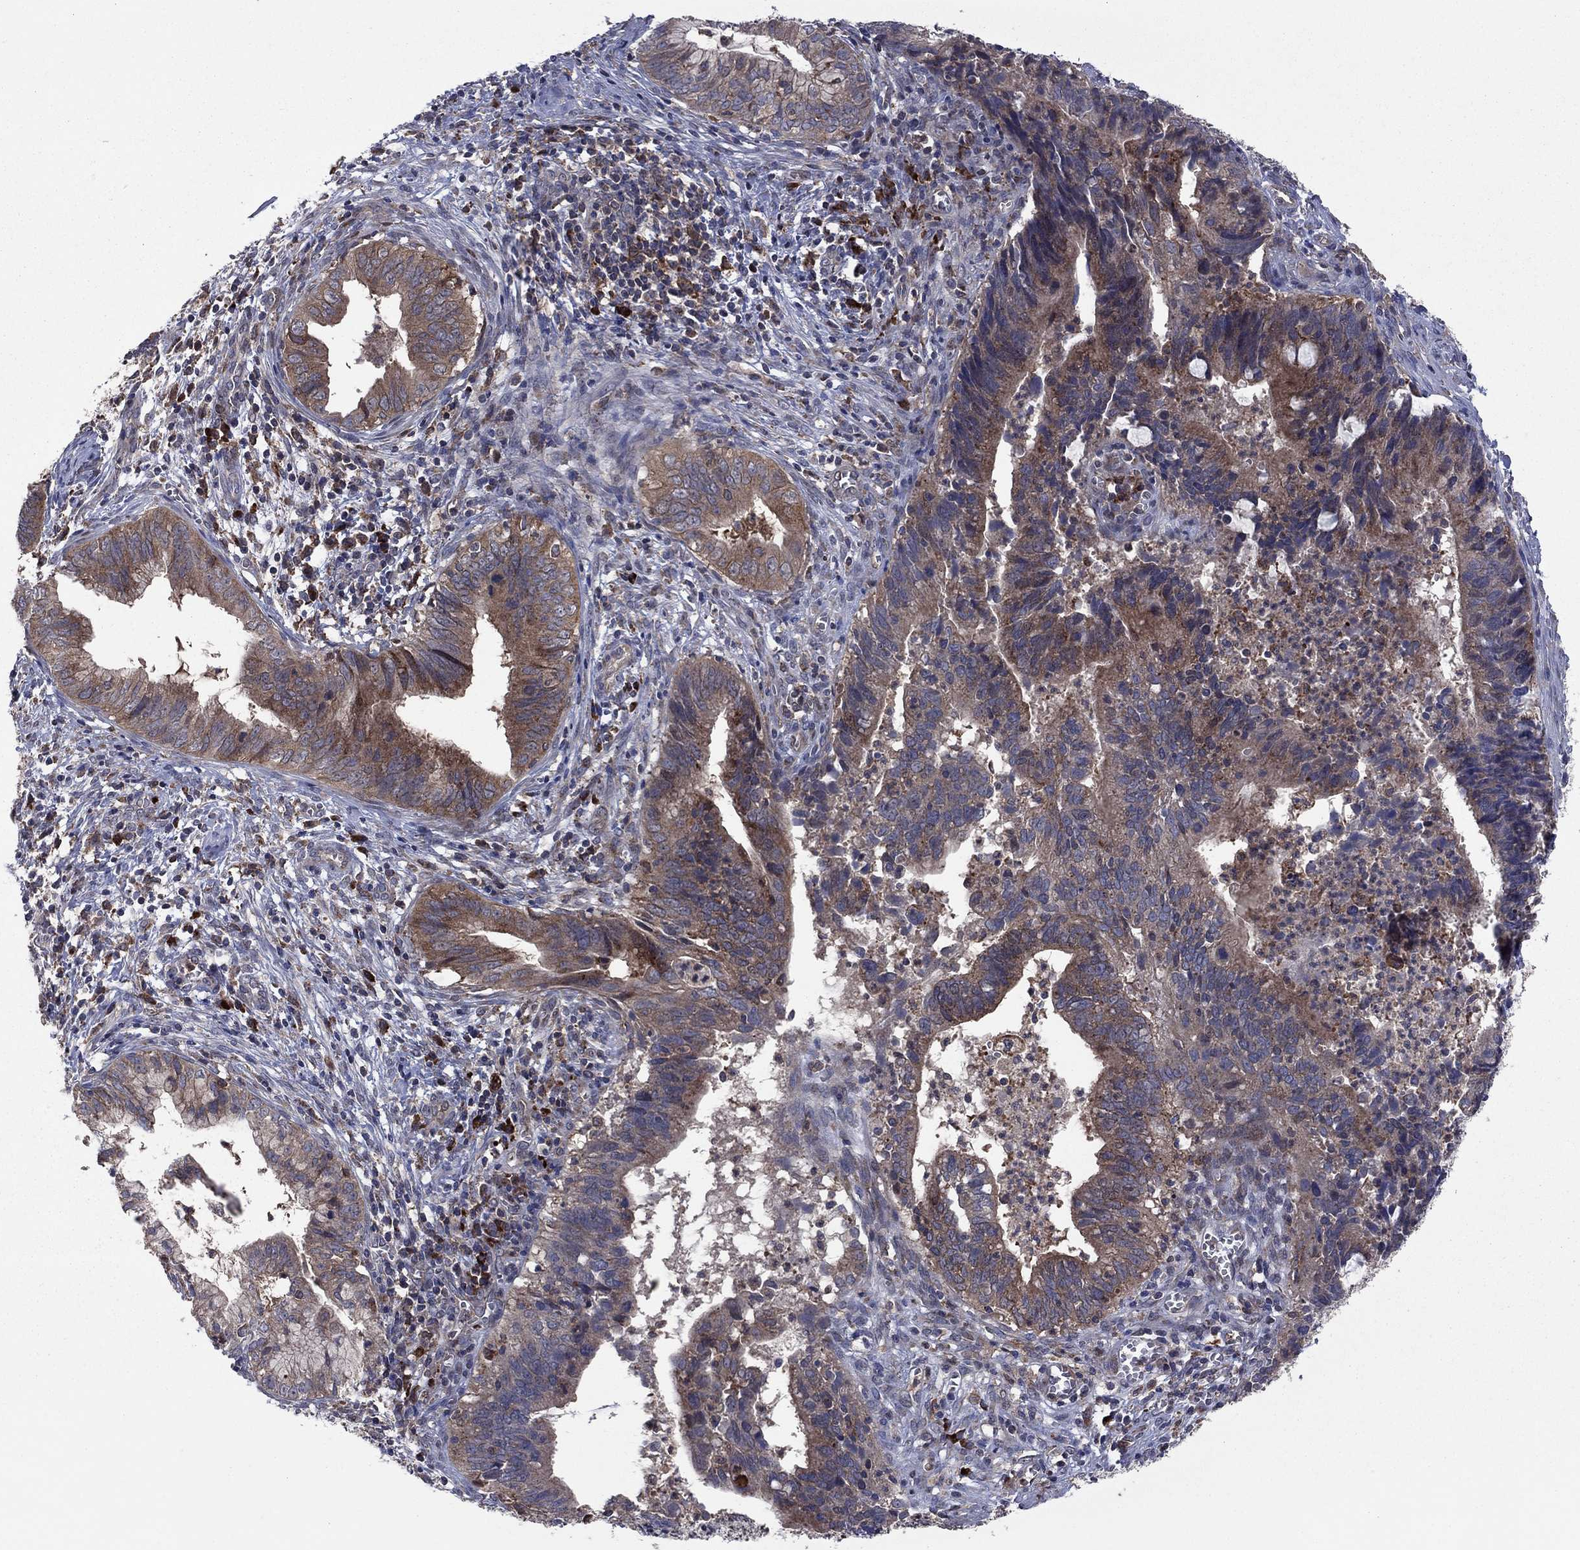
{"staining": {"intensity": "moderate", "quantity": ">75%", "location": "cytoplasmic/membranous"}, "tissue": "cervical cancer", "cell_type": "Tumor cells", "image_type": "cancer", "snomed": [{"axis": "morphology", "description": "Adenocarcinoma, NOS"}, {"axis": "topography", "description": "Cervix"}], "caption": "Moderate cytoplasmic/membranous protein staining is identified in approximately >75% of tumor cells in cervical cancer (adenocarcinoma). The staining is performed using DAB (3,3'-diaminobenzidine) brown chromogen to label protein expression. The nuclei are counter-stained blue using hematoxylin.", "gene": "MEA1", "patient": {"sex": "female", "age": 42}}